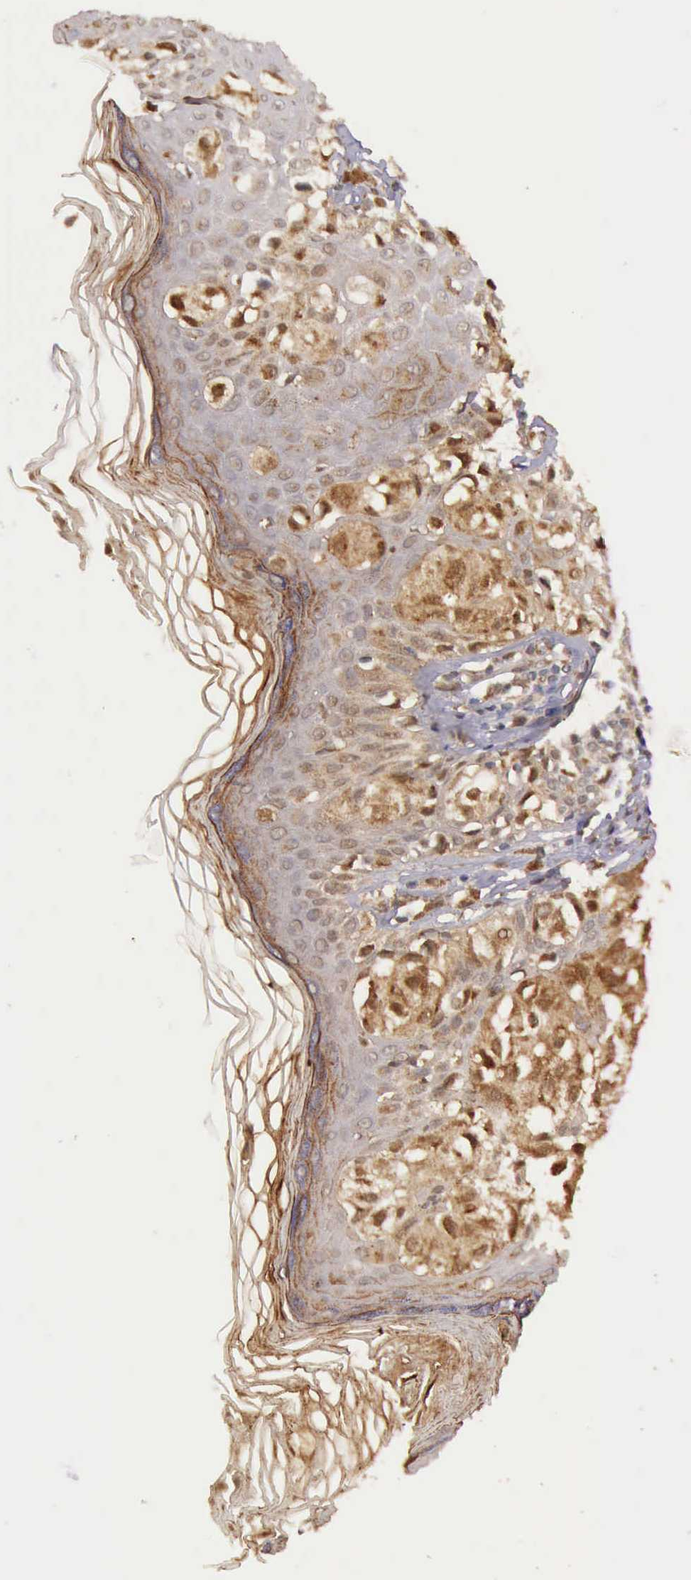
{"staining": {"intensity": "moderate", "quantity": "25%-75%", "location": "cytoplasmic/membranous"}, "tissue": "melanoma", "cell_type": "Tumor cells", "image_type": "cancer", "snomed": [{"axis": "morphology", "description": "Malignant melanoma, NOS"}, {"axis": "topography", "description": "Skin"}], "caption": "Moderate cytoplasmic/membranous staining is present in about 25%-75% of tumor cells in malignant melanoma. (brown staining indicates protein expression, while blue staining denotes nuclei).", "gene": "ARMCX3", "patient": {"sex": "female", "age": 55}}